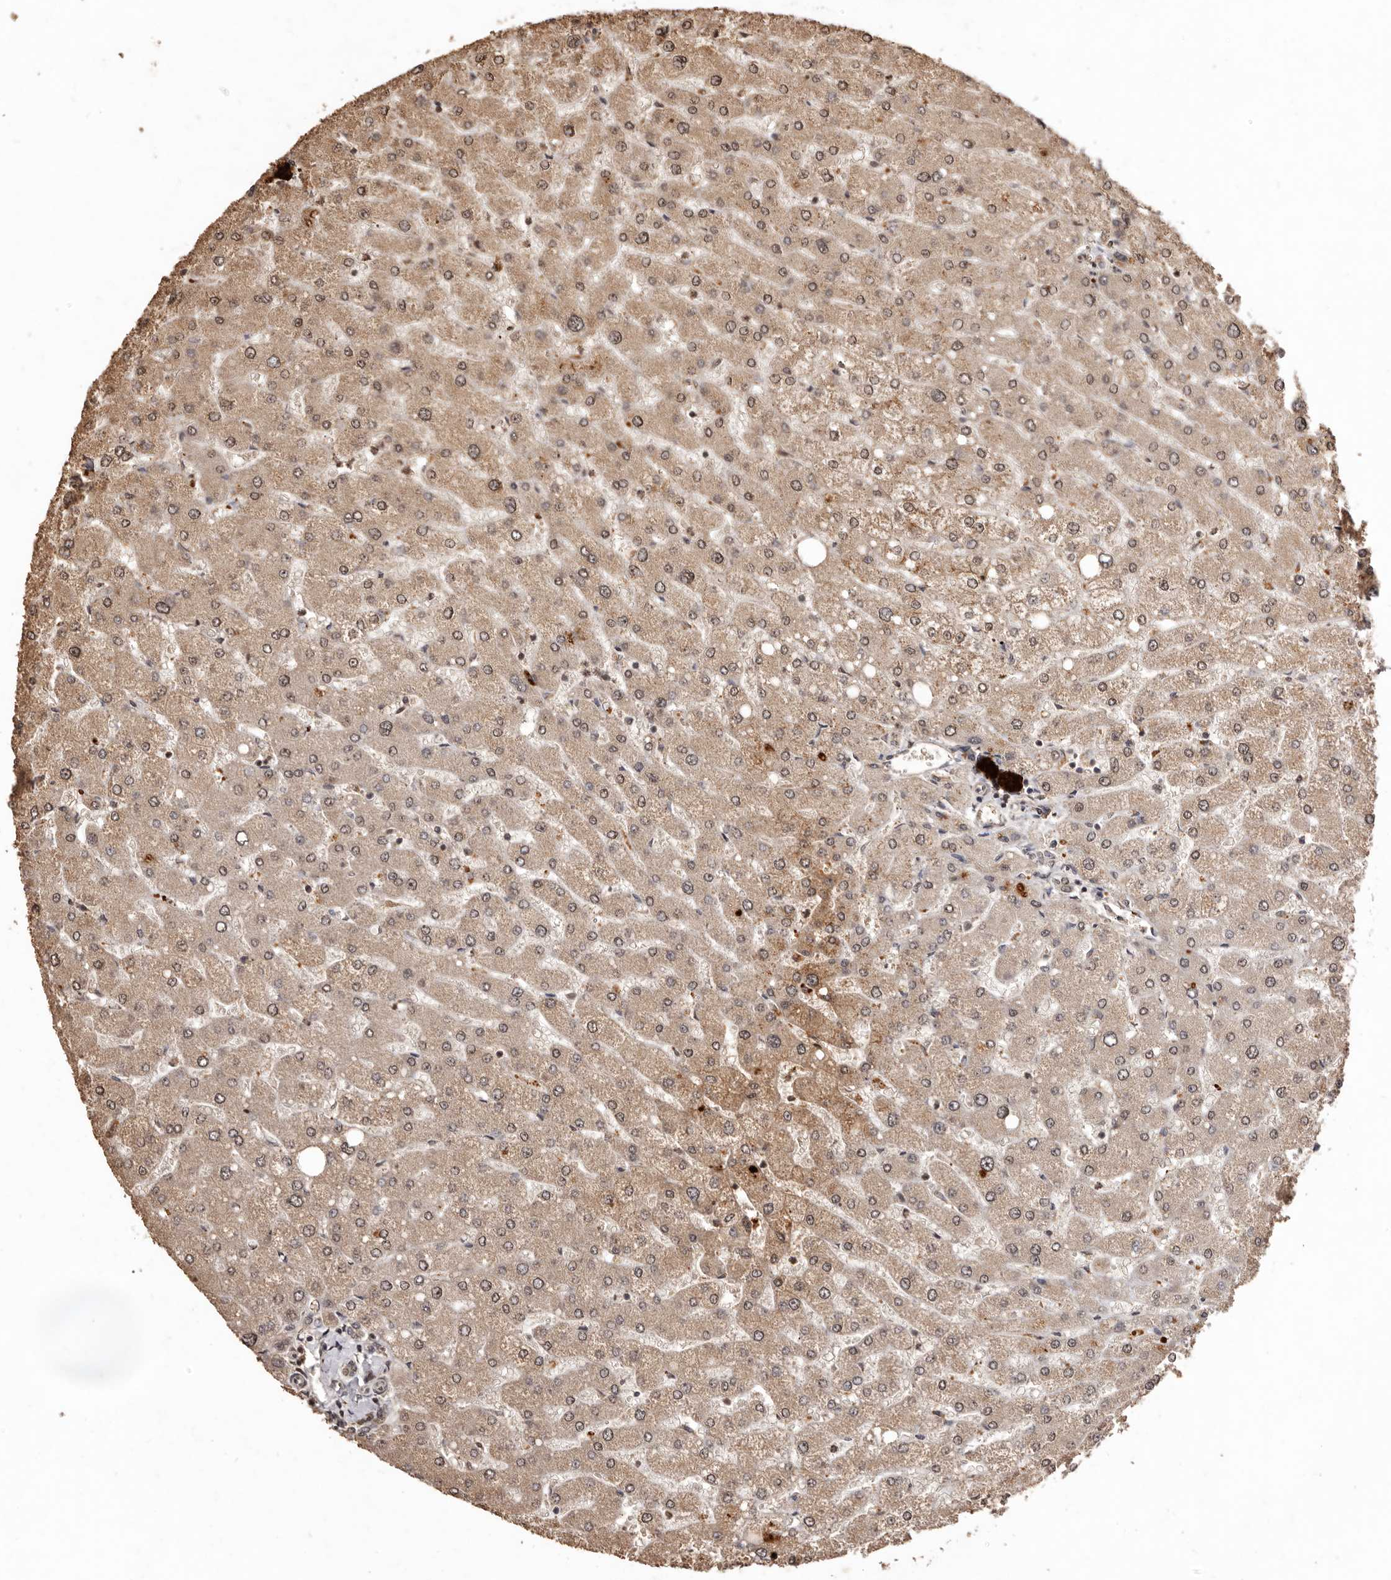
{"staining": {"intensity": "weak", "quantity": "25%-75%", "location": "cytoplasmic/membranous"}, "tissue": "liver", "cell_type": "Cholangiocytes", "image_type": "normal", "snomed": [{"axis": "morphology", "description": "Normal tissue, NOS"}, {"axis": "topography", "description": "Liver"}], "caption": "DAB immunohistochemical staining of normal human liver exhibits weak cytoplasmic/membranous protein expression in about 25%-75% of cholangiocytes. (Stains: DAB (3,3'-diaminobenzidine) in brown, nuclei in blue, Microscopy: brightfield microscopy at high magnification).", "gene": "NOTCH1", "patient": {"sex": "male", "age": 55}}